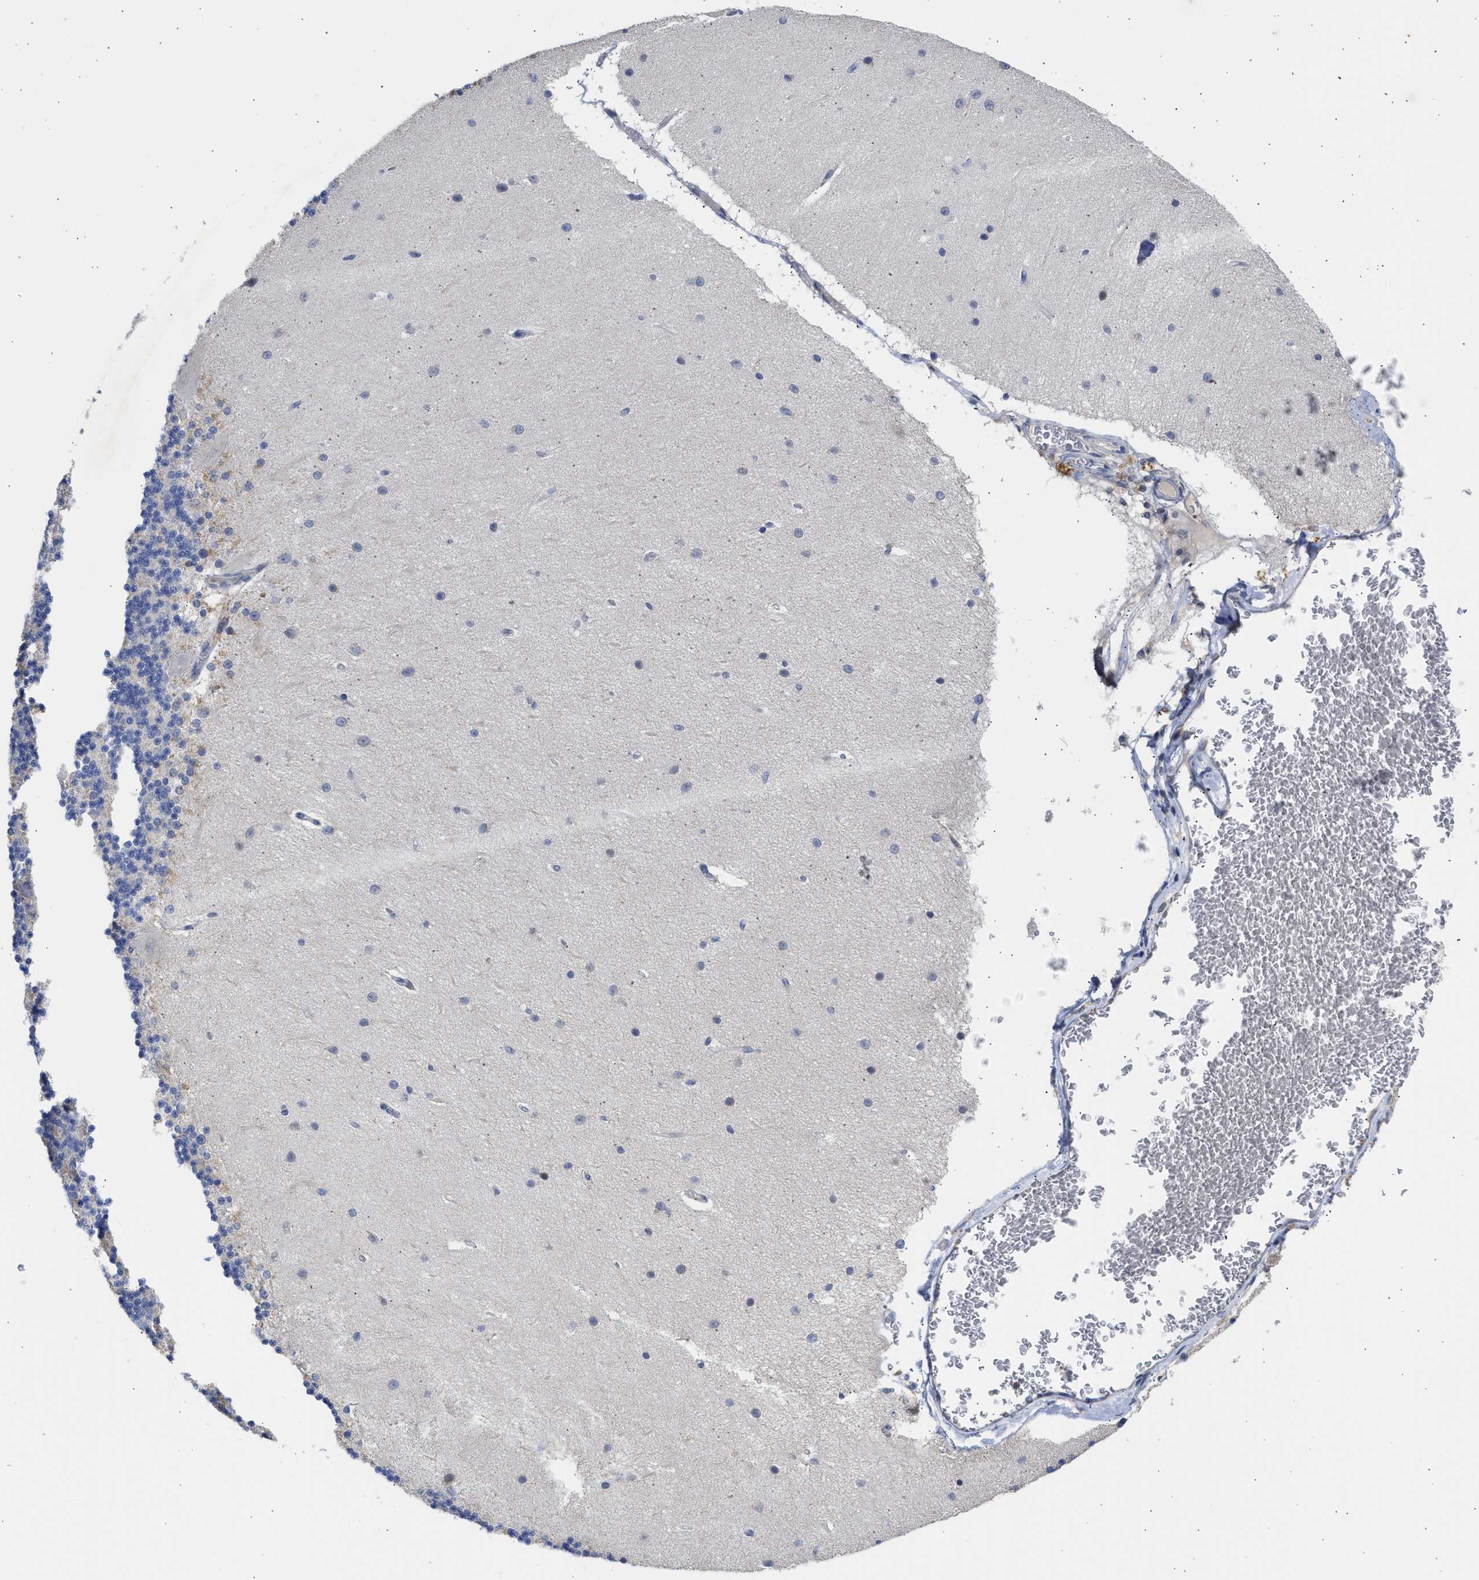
{"staining": {"intensity": "weak", "quantity": "<25%", "location": "cytoplasmic/membranous"}, "tissue": "cerebellum", "cell_type": "Cells in granular layer", "image_type": "normal", "snomed": [{"axis": "morphology", "description": "Normal tissue, NOS"}, {"axis": "topography", "description": "Cerebellum"}], "caption": "The image demonstrates no staining of cells in granular layer in benign cerebellum. (DAB (3,3'-diaminobenzidine) immunohistochemistry visualized using brightfield microscopy, high magnification).", "gene": "TMED1", "patient": {"sex": "female", "age": 54}}